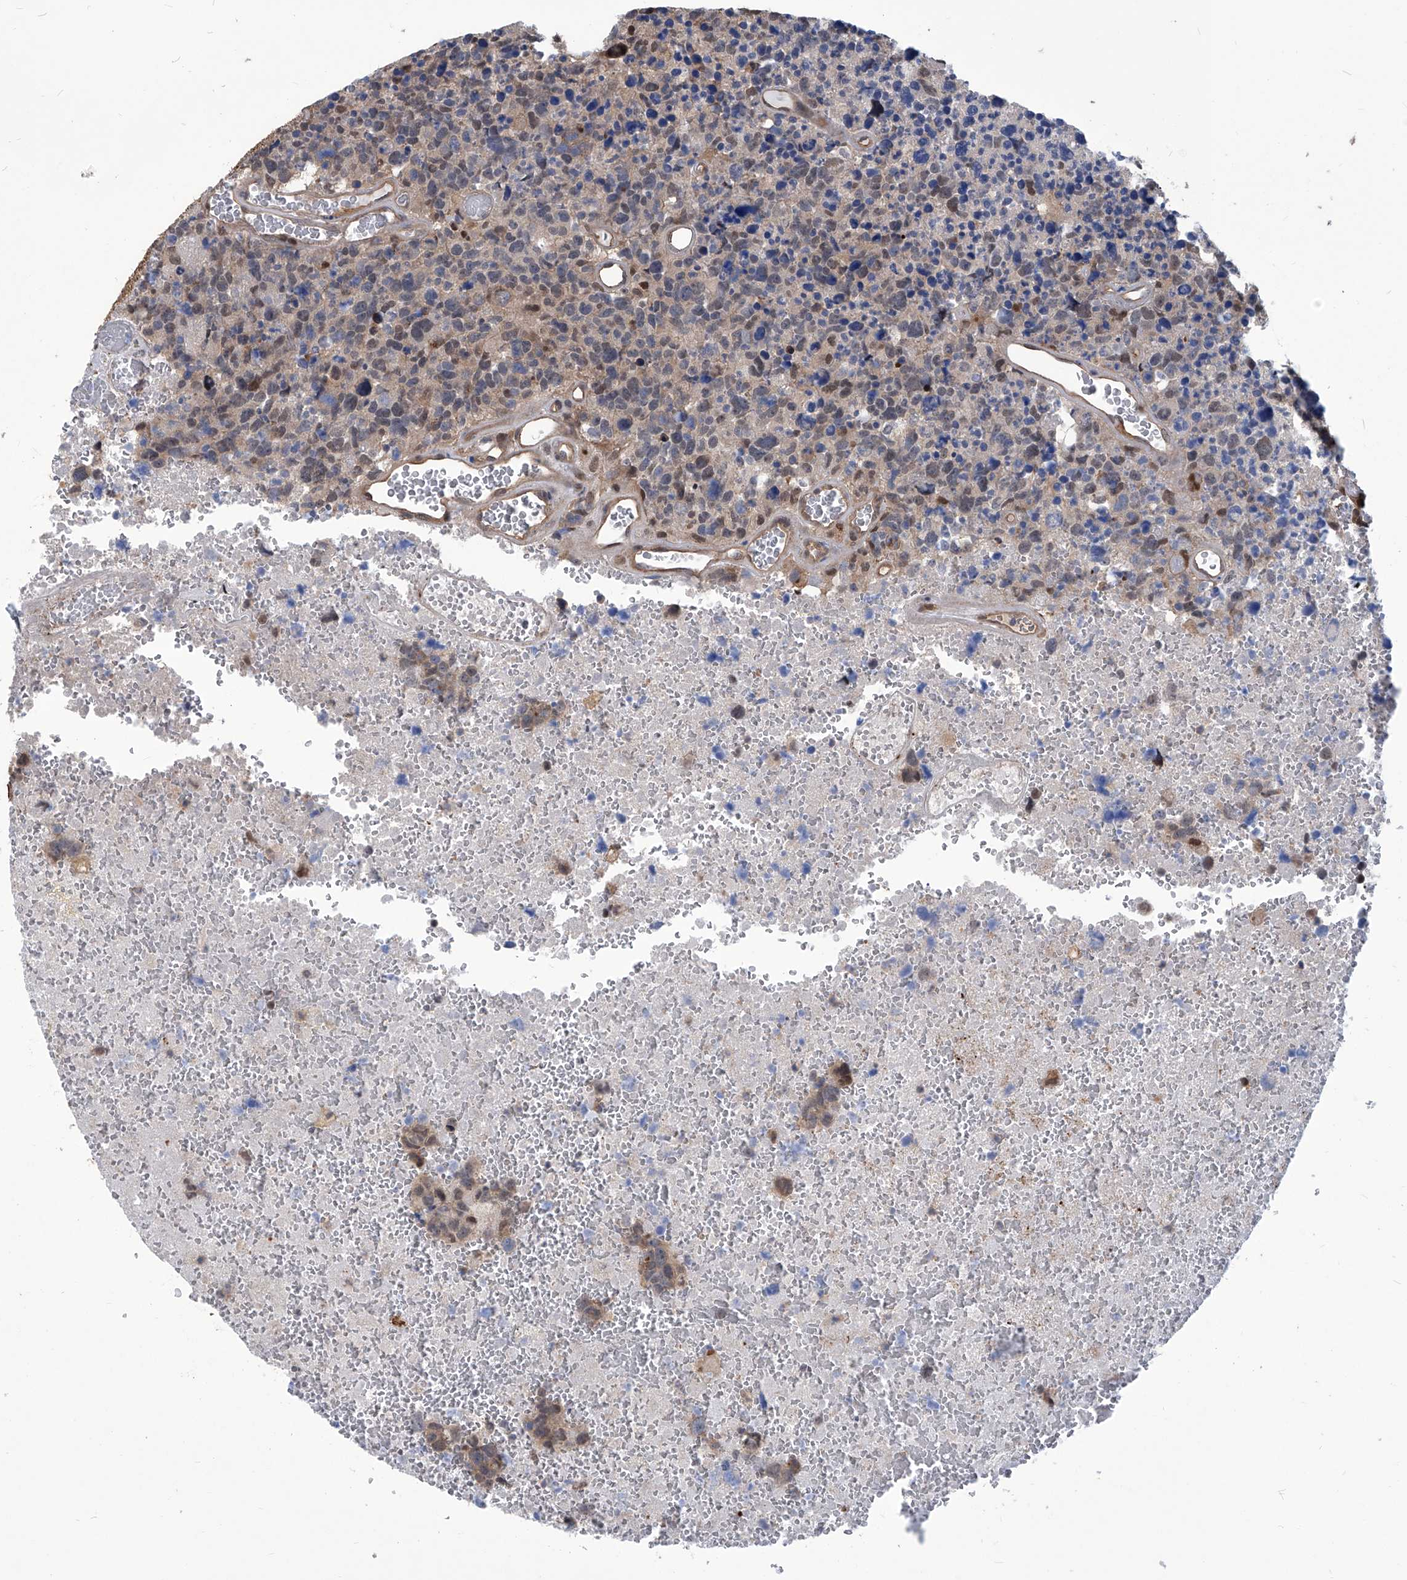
{"staining": {"intensity": "negative", "quantity": "none", "location": "none"}, "tissue": "glioma", "cell_type": "Tumor cells", "image_type": "cancer", "snomed": [{"axis": "morphology", "description": "Glioma, malignant, High grade"}, {"axis": "topography", "description": "Brain"}], "caption": "Malignant high-grade glioma stained for a protein using IHC exhibits no positivity tumor cells.", "gene": "PSMB1", "patient": {"sex": "male", "age": 69}}